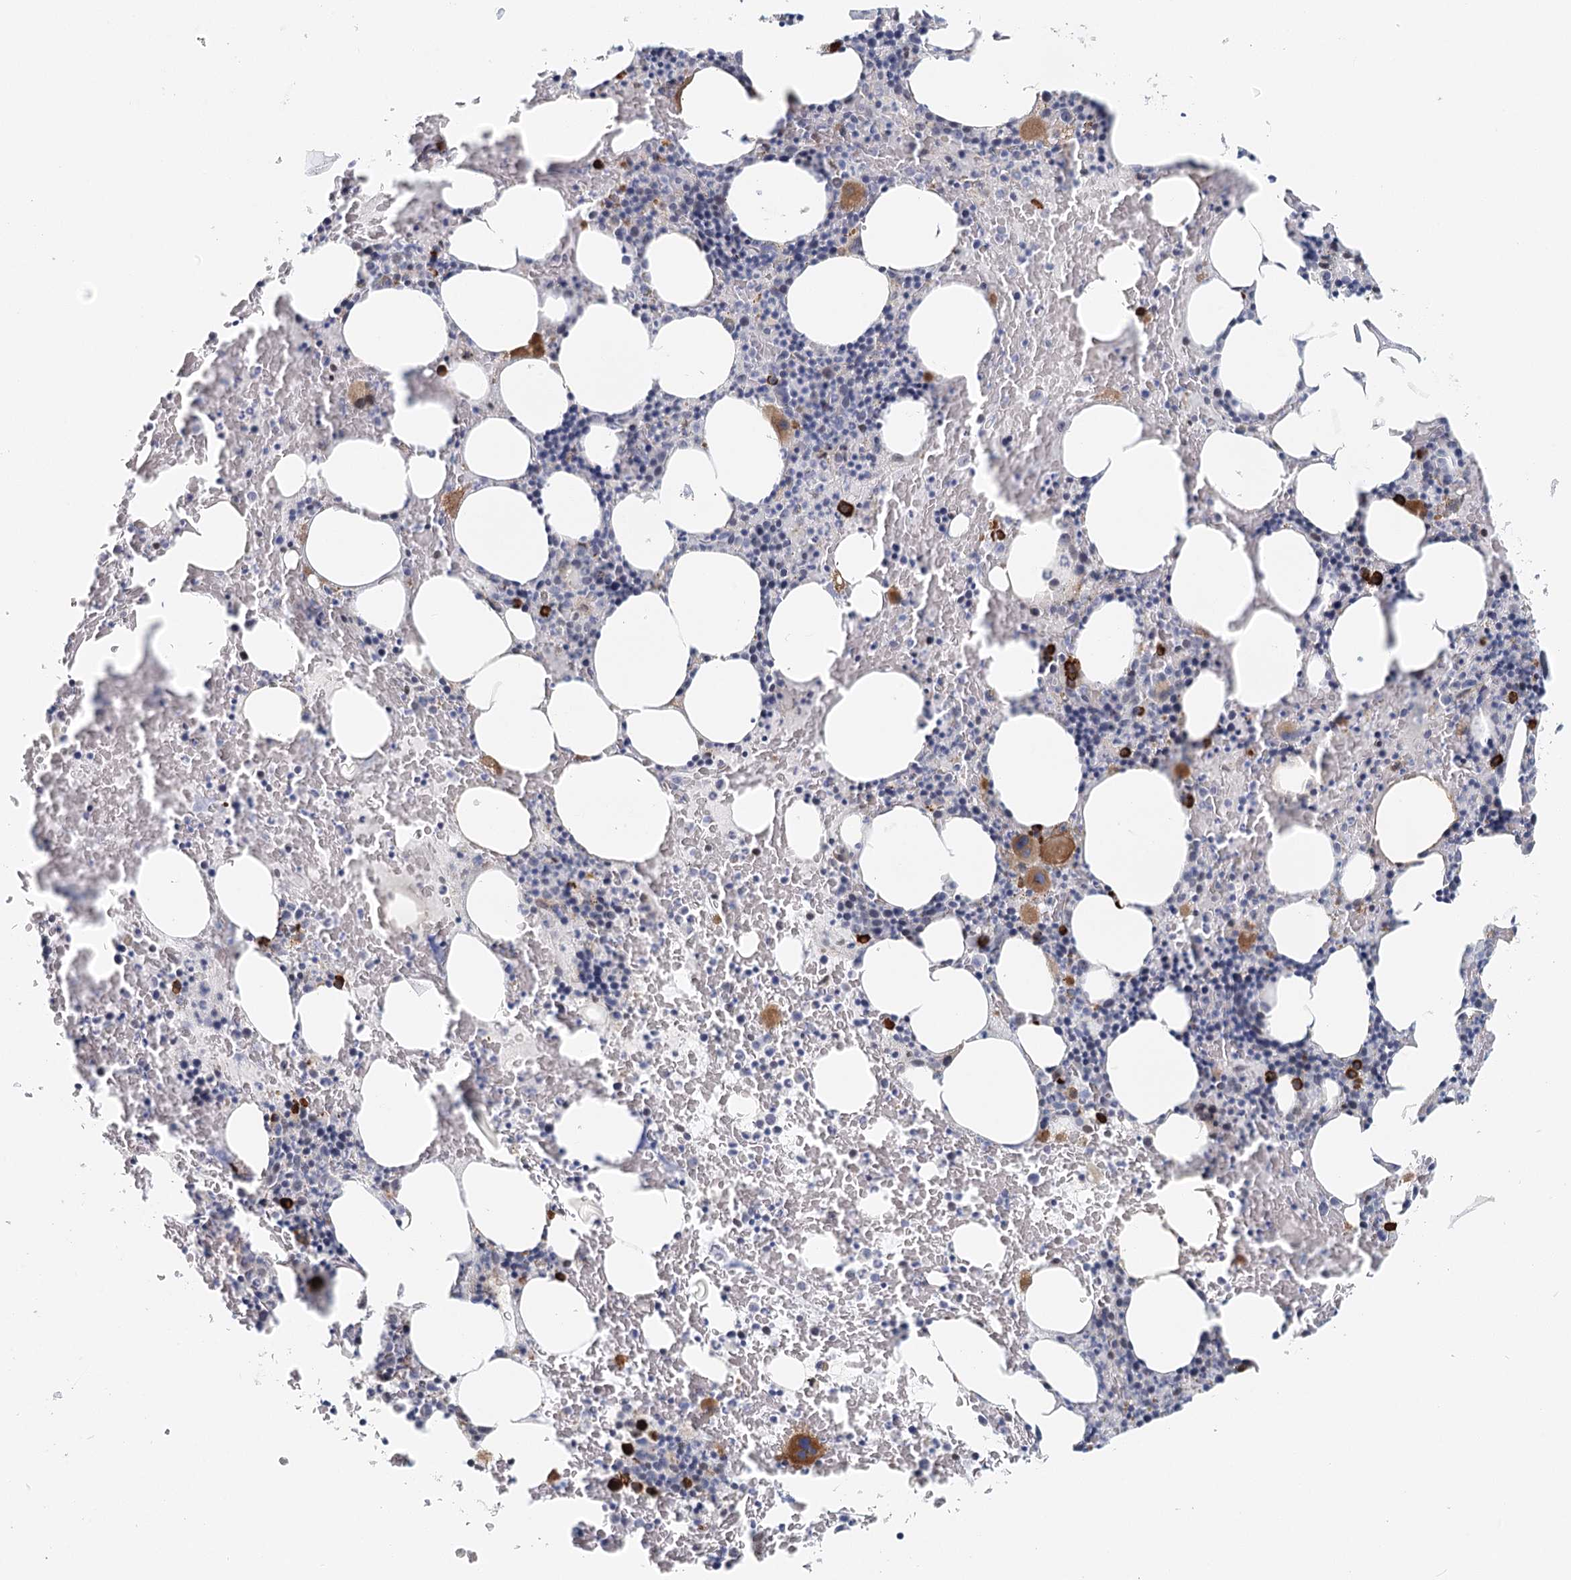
{"staining": {"intensity": "strong", "quantity": "<25%", "location": "cytoplasmic/membranous"}, "tissue": "bone marrow", "cell_type": "Hematopoietic cells", "image_type": "normal", "snomed": [{"axis": "morphology", "description": "Normal tissue, NOS"}, {"axis": "topography", "description": "Bone marrow"}], "caption": "Hematopoietic cells show strong cytoplasmic/membranous positivity in about <25% of cells in normal bone marrow.", "gene": "BNIP5", "patient": {"sex": "male", "age": 62}}